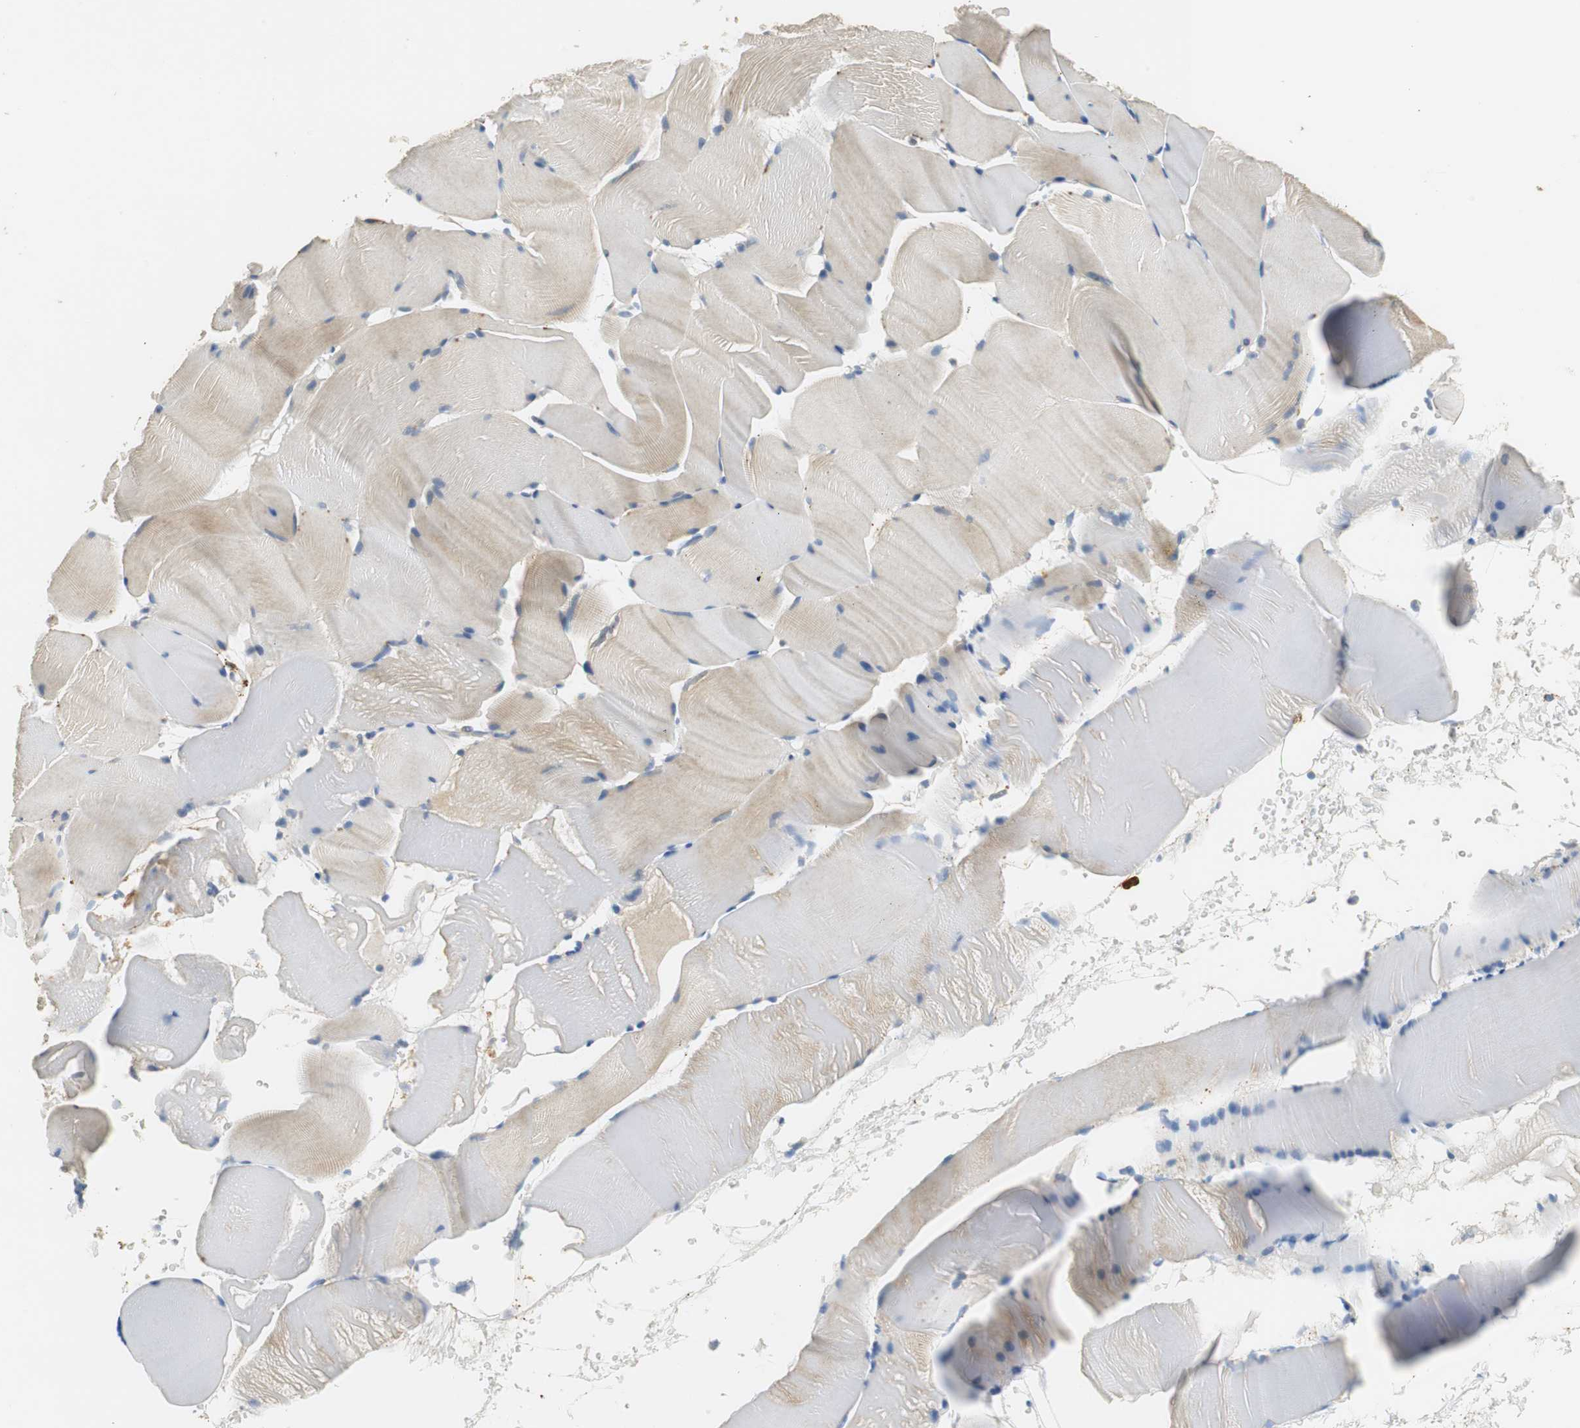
{"staining": {"intensity": "weak", "quantity": "<25%", "location": "cytoplasmic/membranous"}, "tissue": "skeletal muscle", "cell_type": "Myocytes", "image_type": "normal", "snomed": [{"axis": "morphology", "description": "Normal tissue, NOS"}, {"axis": "topography", "description": "Skeletal muscle"}], "caption": "There is no significant positivity in myocytes of skeletal muscle. (DAB (3,3'-diaminobenzidine) immunohistochemistry, high magnification).", "gene": "CPA3", "patient": {"sex": "male", "age": 62}}